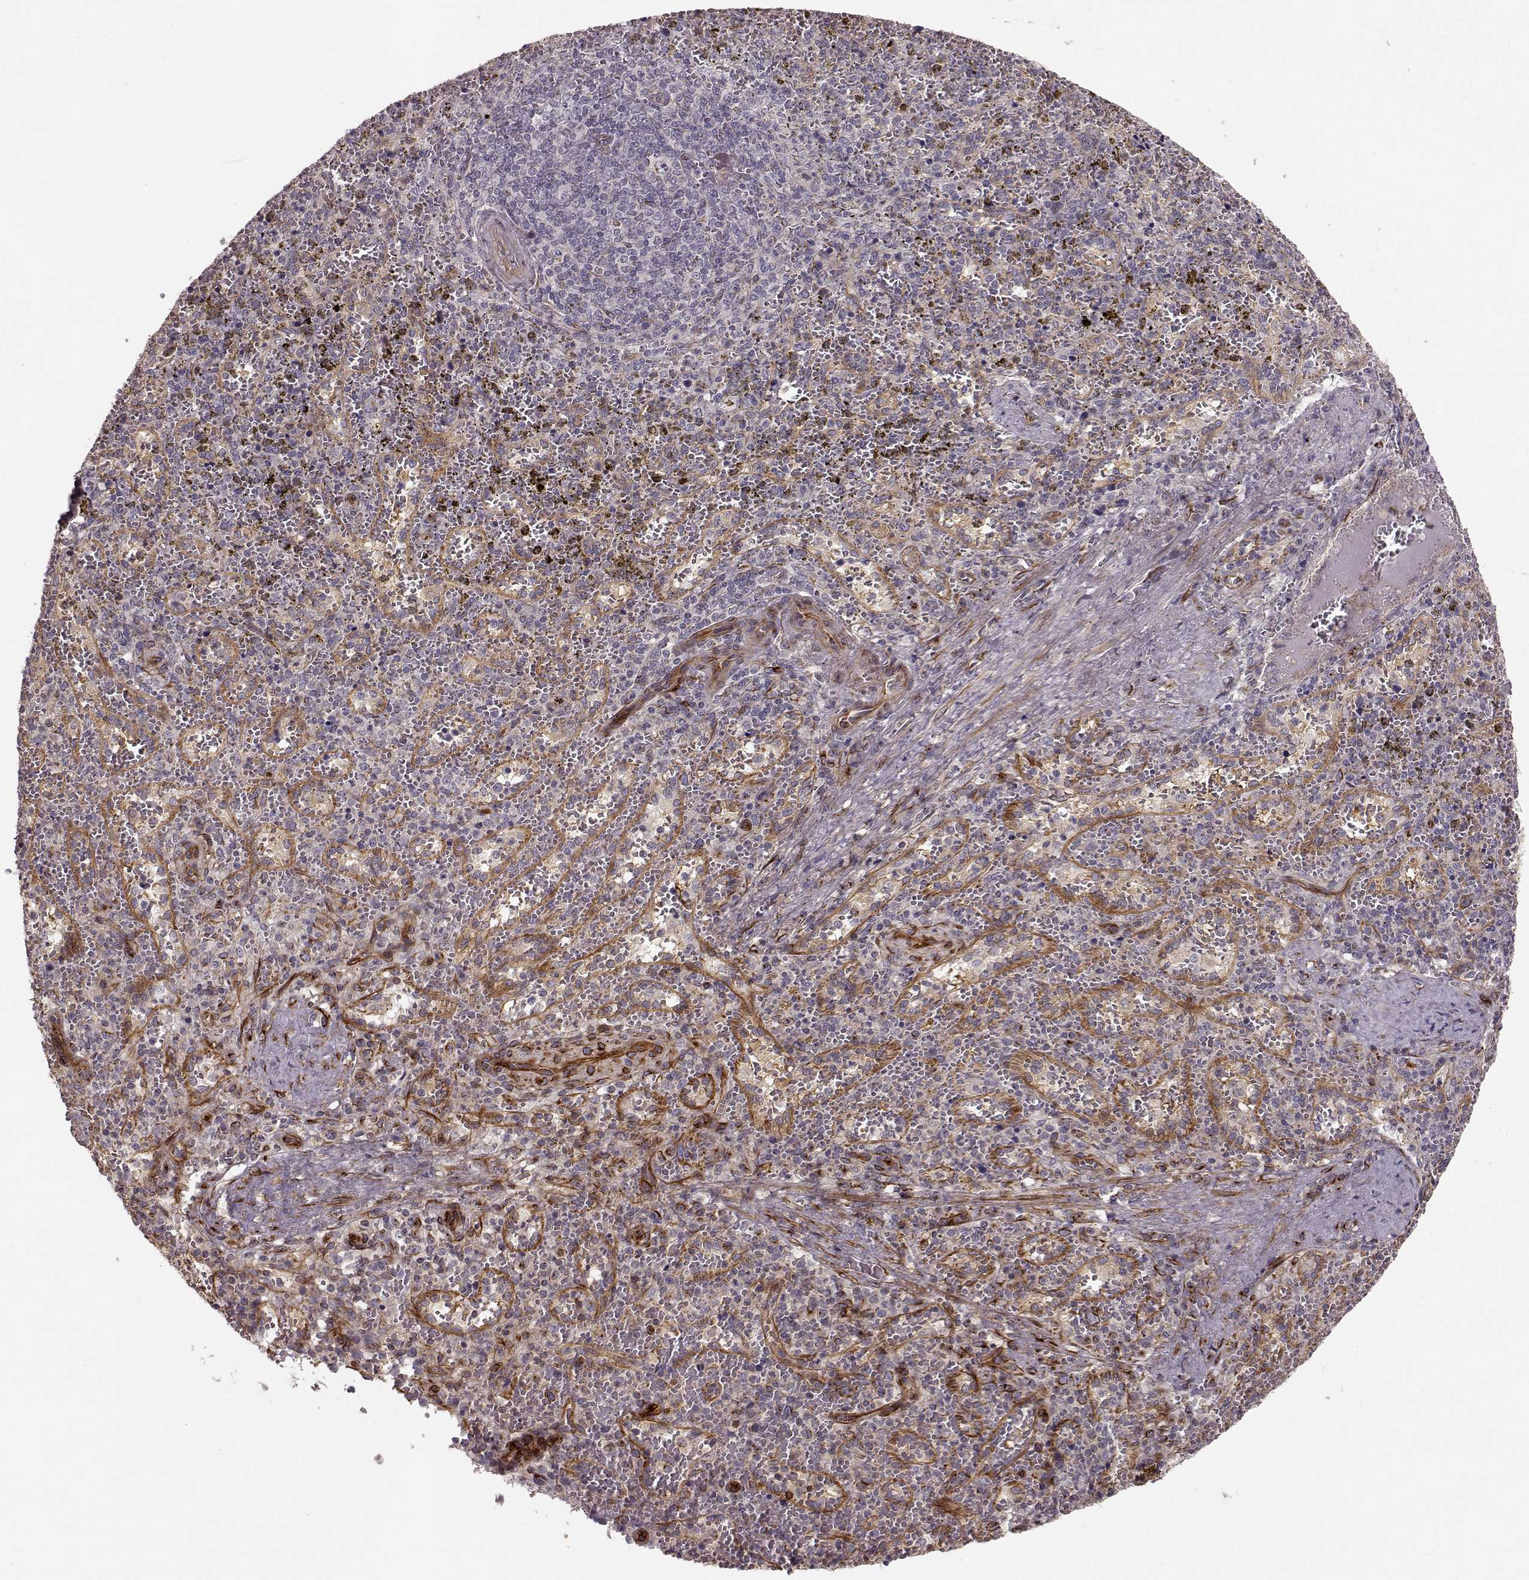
{"staining": {"intensity": "negative", "quantity": "none", "location": "none"}, "tissue": "spleen", "cell_type": "Cells in red pulp", "image_type": "normal", "snomed": [{"axis": "morphology", "description": "Normal tissue, NOS"}, {"axis": "topography", "description": "Spleen"}], "caption": "Immunohistochemistry histopathology image of benign spleen: spleen stained with DAB (3,3'-diaminobenzidine) reveals no significant protein expression in cells in red pulp.", "gene": "MTR", "patient": {"sex": "female", "age": 50}}